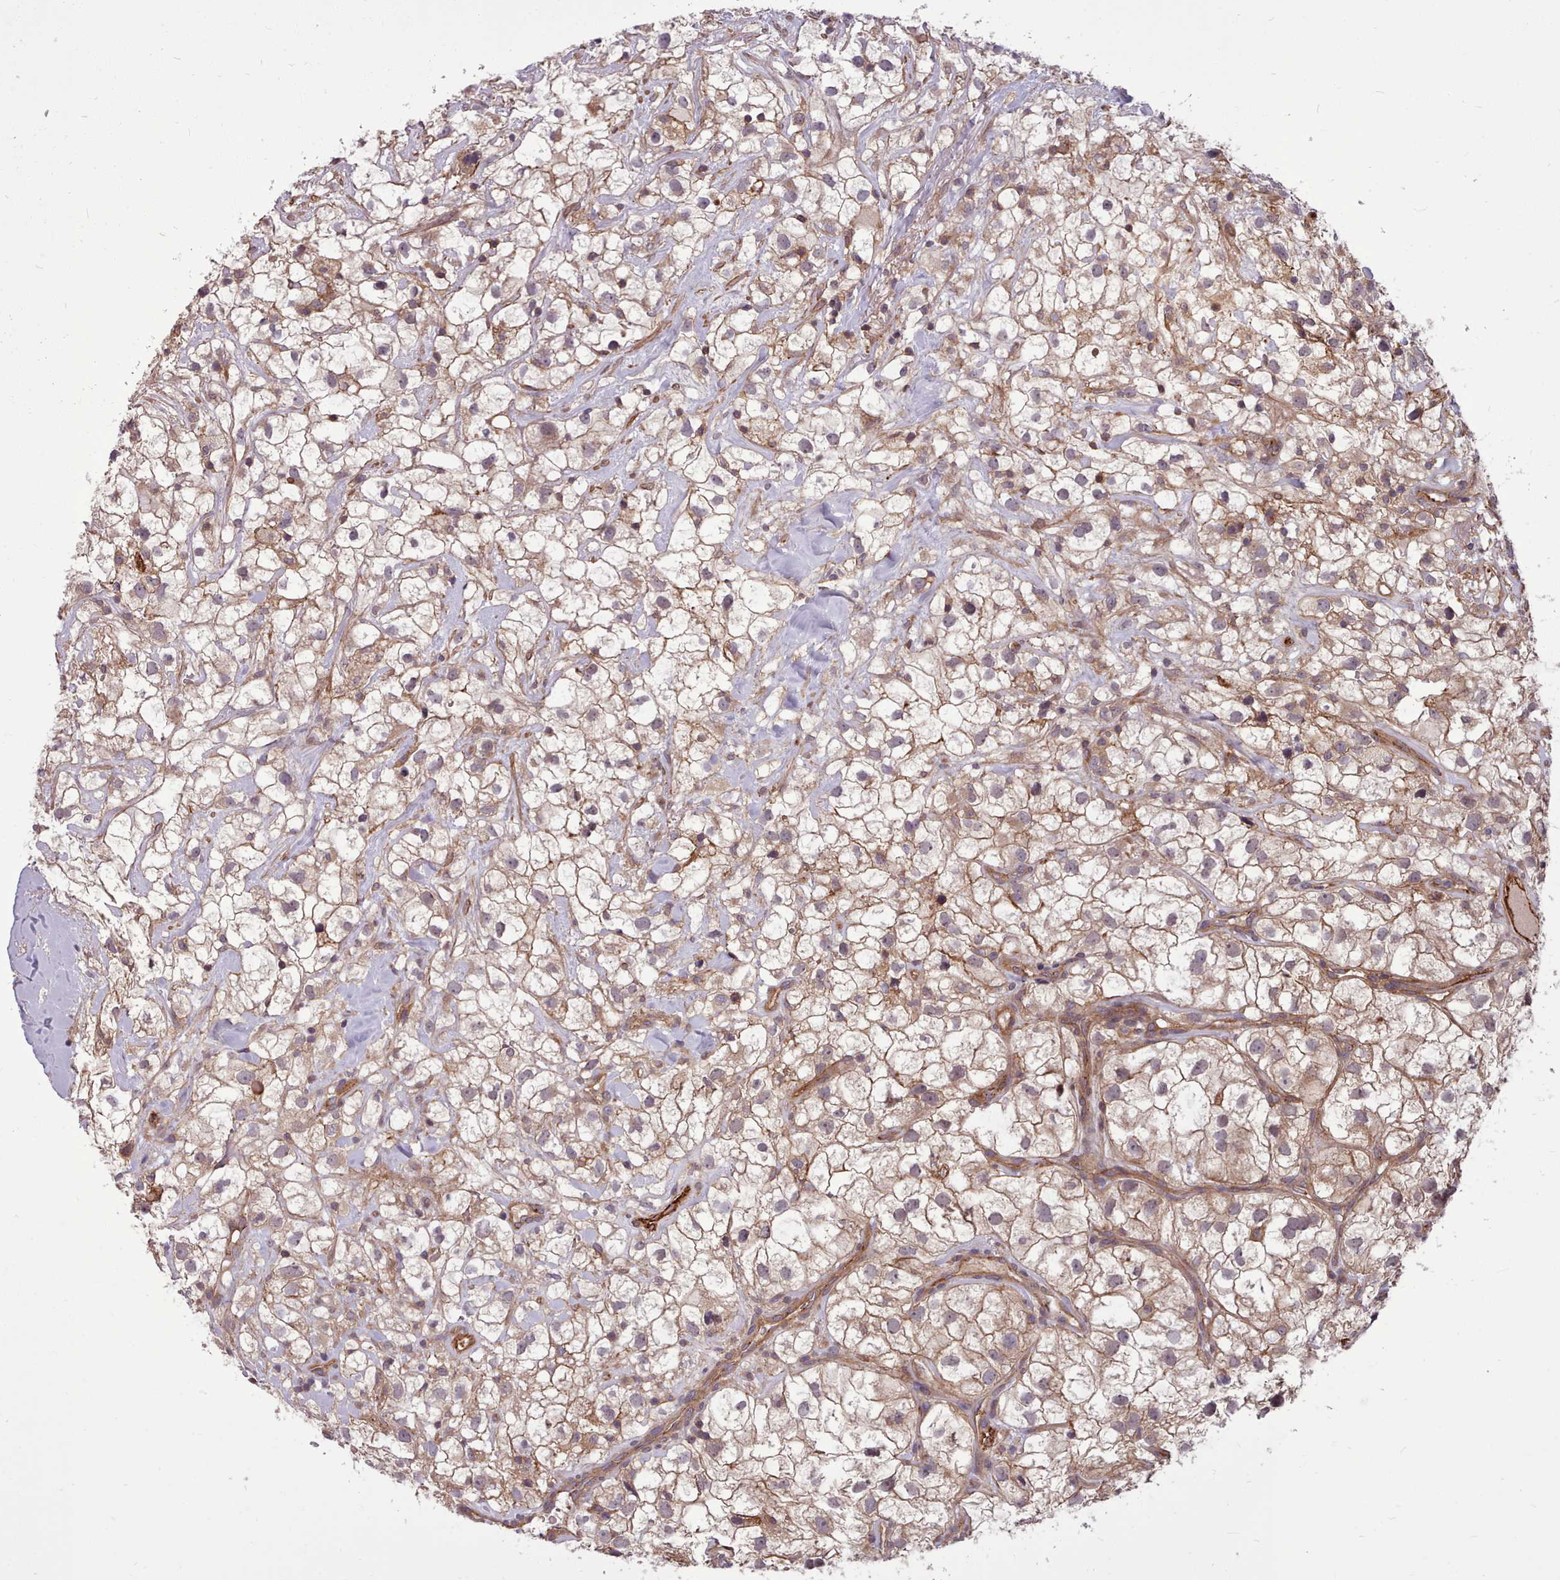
{"staining": {"intensity": "moderate", "quantity": ">75%", "location": "cytoplasmic/membranous"}, "tissue": "renal cancer", "cell_type": "Tumor cells", "image_type": "cancer", "snomed": [{"axis": "morphology", "description": "Adenocarcinoma, NOS"}, {"axis": "topography", "description": "Kidney"}], "caption": "Tumor cells show medium levels of moderate cytoplasmic/membranous expression in approximately >75% of cells in human renal cancer (adenocarcinoma).", "gene": "STUB1", "patient": {"sex": "male", "age": 59}}